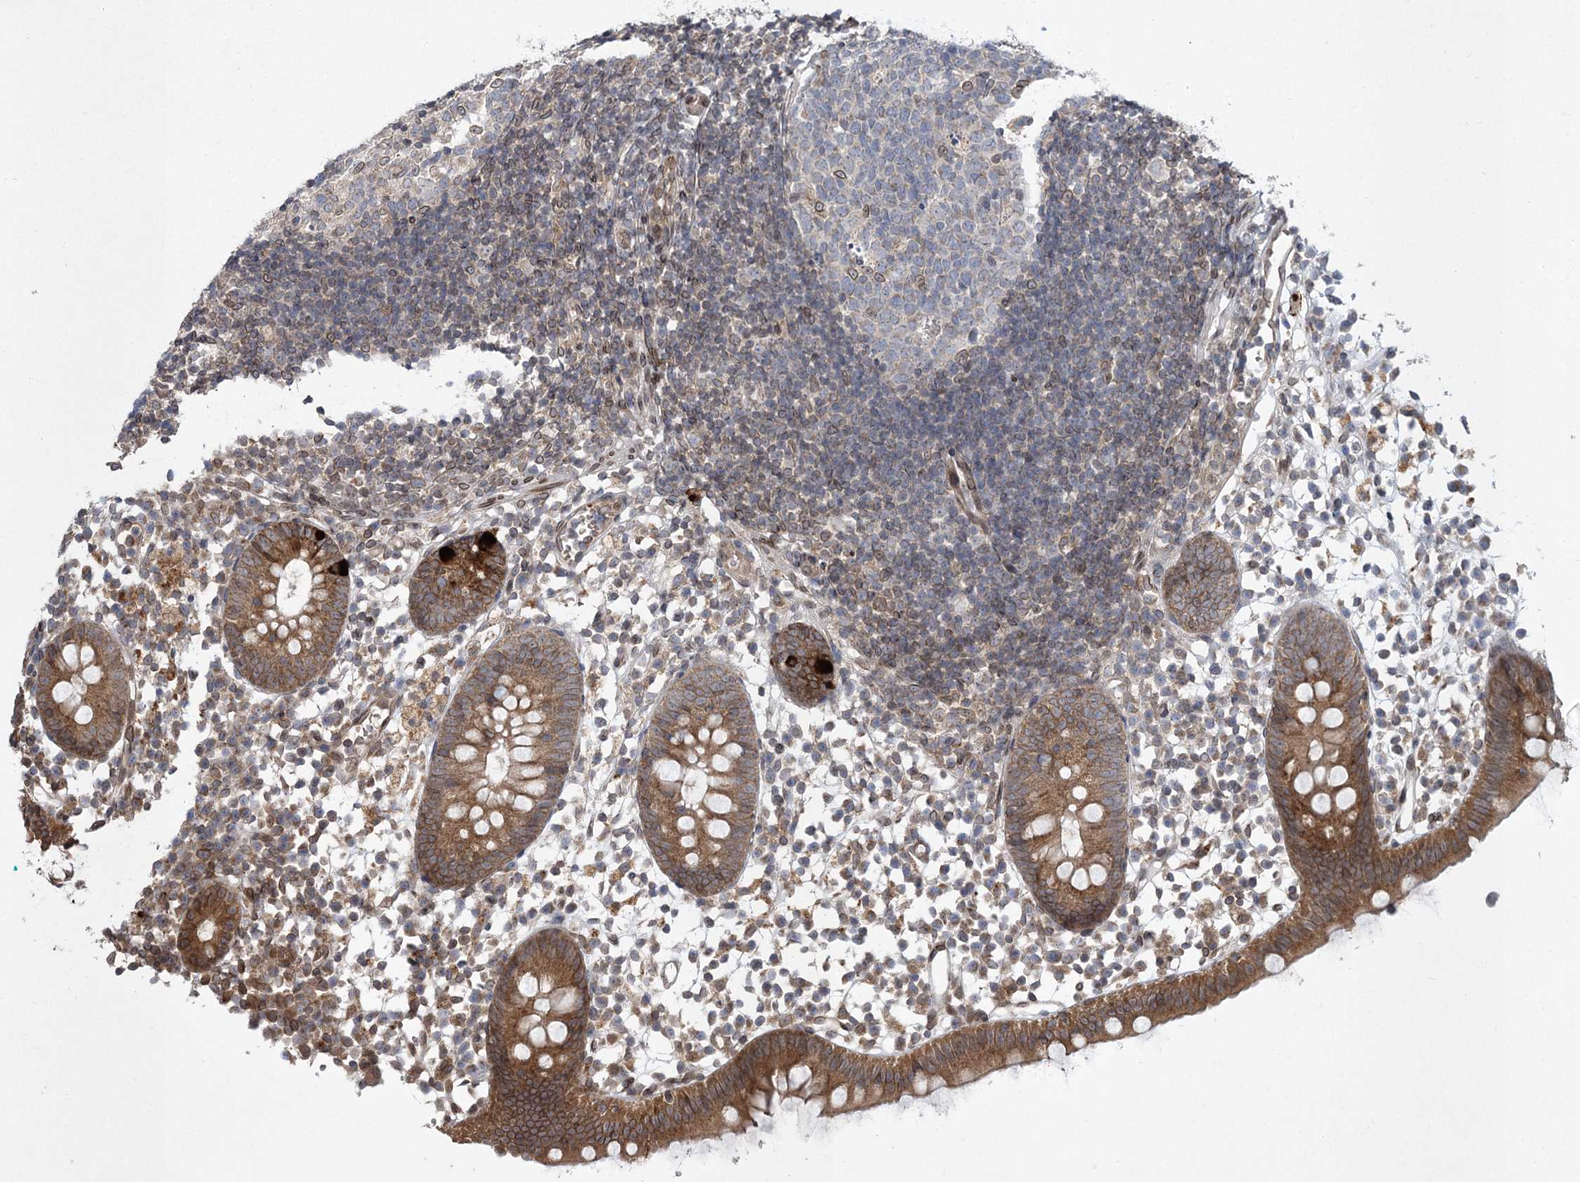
{"staining": {"intensity": "moderate", "quantity": ">75%", "location": "cytoplasmic/membranous"}, "tissue": "appendix", "cell_type": "Glandular cells", "image_type": "normal", "snomed": [{"axis": "morphology", "description": "Normal tissue, NOS"}, {"axis": "topography", "description": "Appendix"}], "caption": "Immunohistochemical staining of unremarkable human appendix exhibits moderate cytoplasmic/membranous protein staining in about >75% of glandular cells.", "gene": "DNAJC27", "patient": {"sex": "female", "age": 20}}